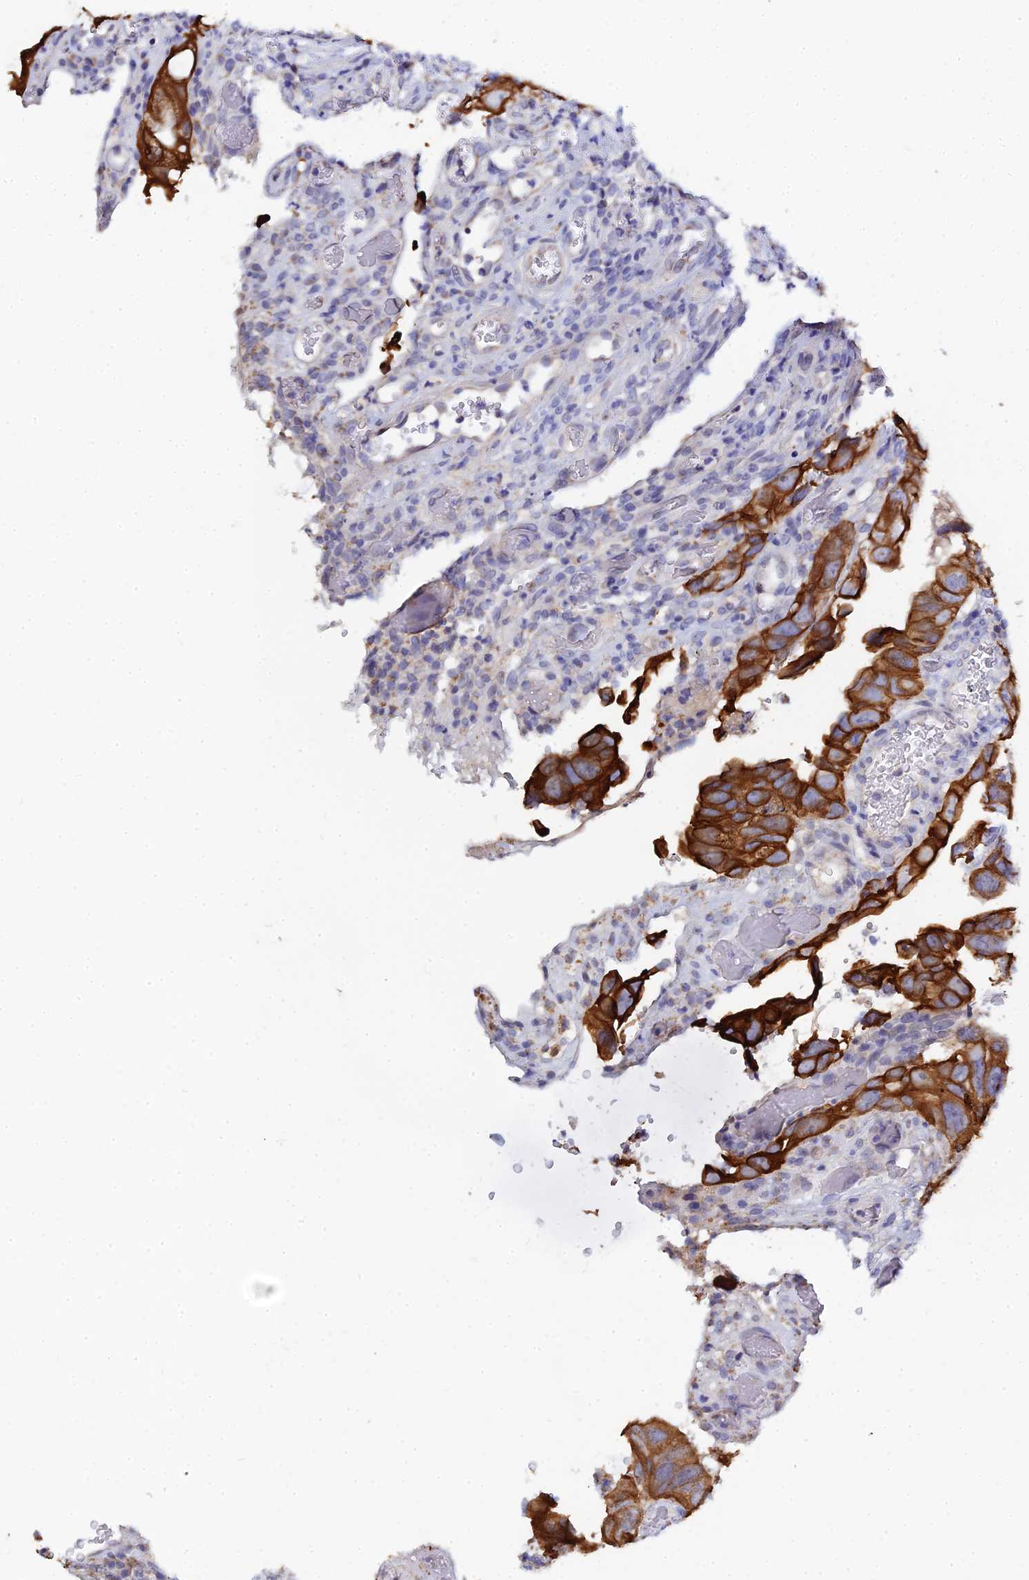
{"staining": {"intensity": "strong", "quantity": ">75%", "location": "cytoplasmic/membranous"}, "tissue": "colorectal cancer", "cell_type": "Tumor cells", "image_type": "cancer", "snomed": [{"axis": "morphology", "description": "Adenocarcinoma, NOS"}, {"axis": "topography", "description": "Rectum"}], "caption": "IHC (DAB (3,3'-diaminobenzidine)) staining of human adenocarcinoma (colorectal) shows strong cytoplasmic/membranous protein expression in about >75% of tumor cells.", "gene": "ZXDA", "patient": {"sex": "male", "age": 63}}